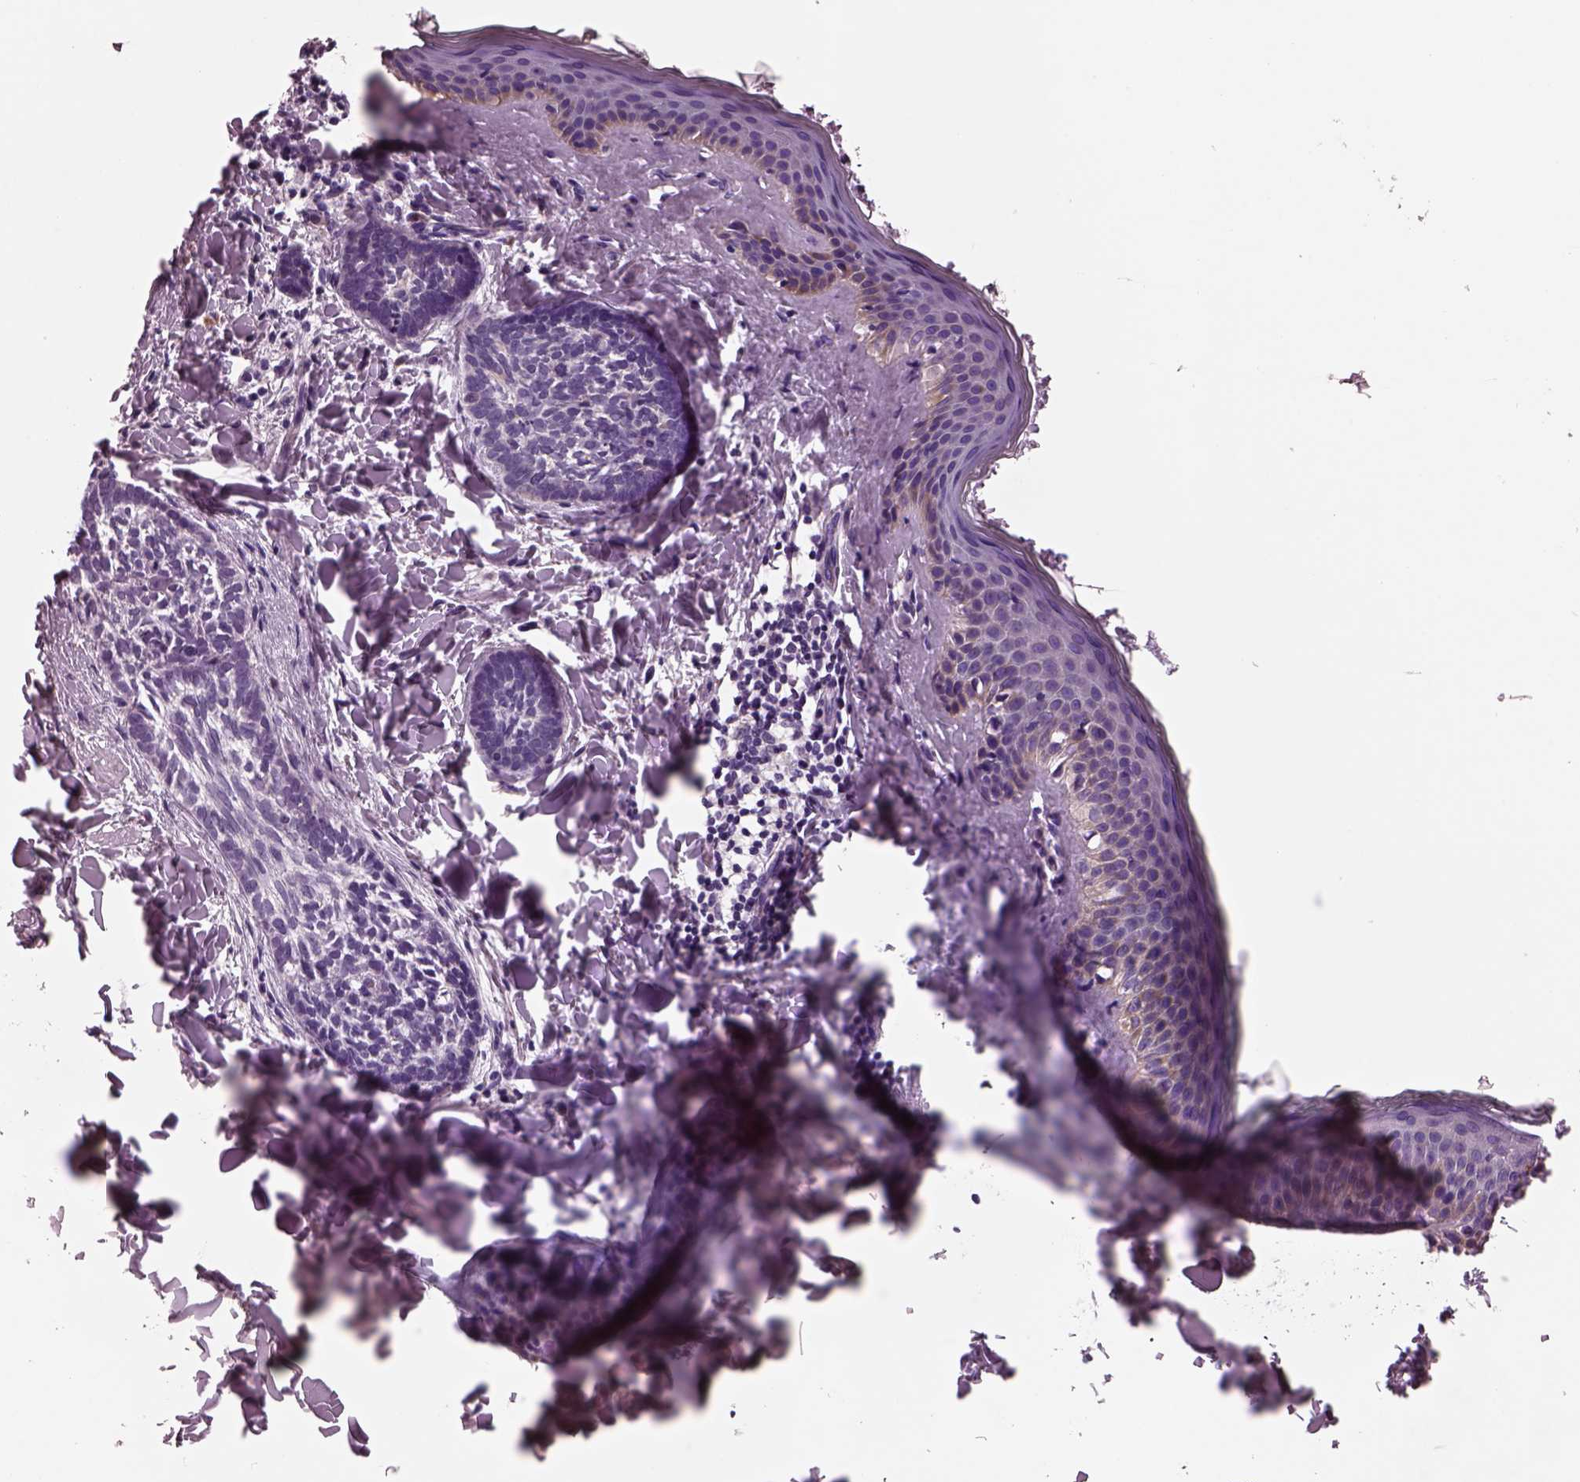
{"staining": {"intensity": "negative", "quantity": "none", "location": "none"}, "tissue": "skin cancer", "cell_type": "Tumor cells", "image_type": "cancer", "snomed": [{"axis": "morphology", "description": "Normal tissue, NOS"}, {"axis": "morphology", "description": "Basal cell carcinoma"}, {"axis": "topography", "description": "Skin"}], "caption": "Immunohistochemistry (IHC) of human skin cancer shows no staining in tumor cells.", "gene": "AP4M1", "patient": {"sex": "male", "age": 46}}